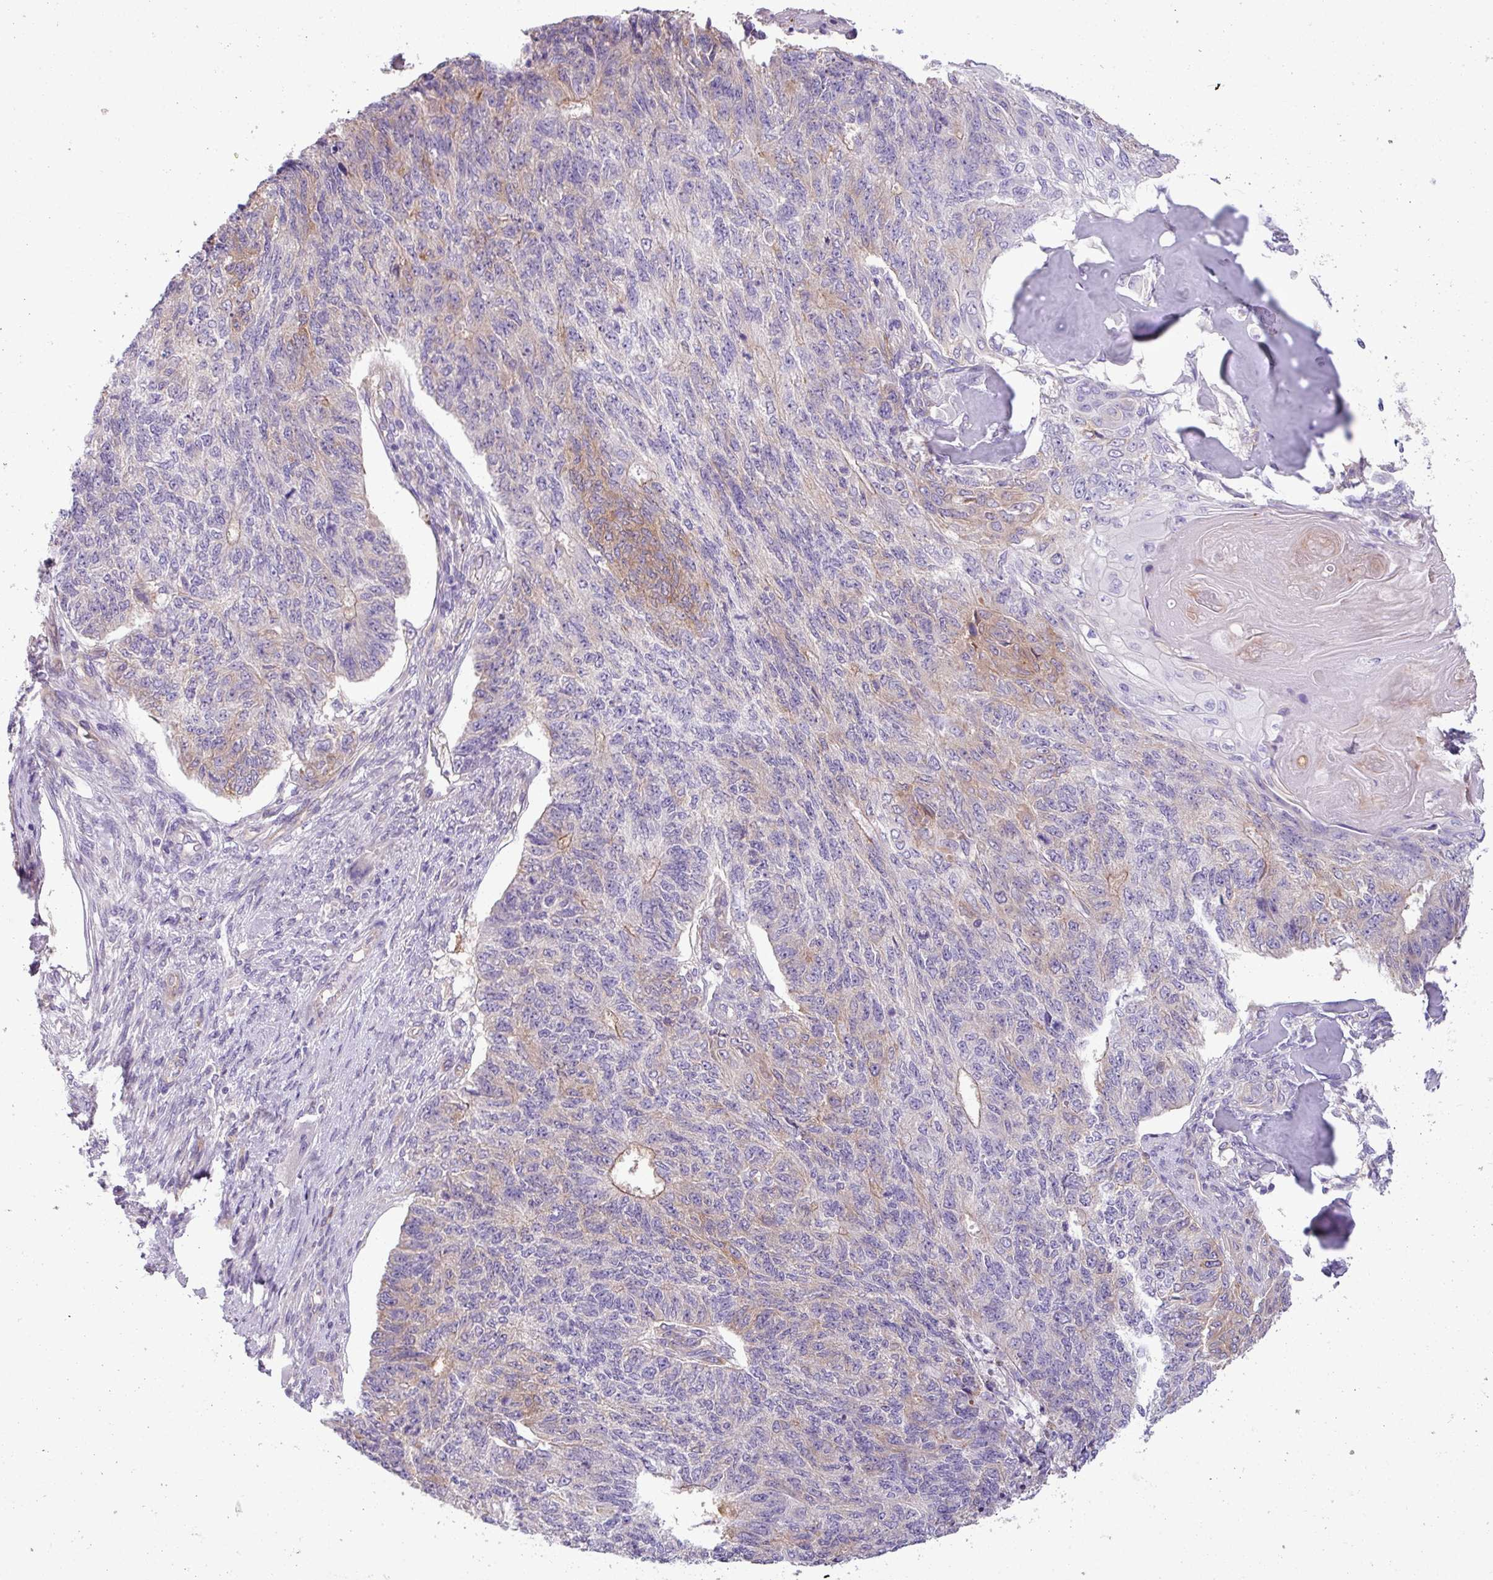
{"staining": {"intensity": "weak", "quantity": "25%-75%", "location": "cytoplasmic/membranous"}, "tissue": "endometrial cancer", "cell_type": "Tumor cells", "image_type": "cancer", "snomed": [{"axis": "morphology", "description": "Adenocarcinoma, NOS"}, {"axis": "topography", "description": "Endometrium"}], "caption": "Endometrial cancer (adenocarcinoma) stained with a brown dye reveals weak cytoplasmic/membranous positive expression in approximately 25%-75% of tumor cells.", "gene": "KIRREL3", "patient": {"sex": "female", "age": 32}}